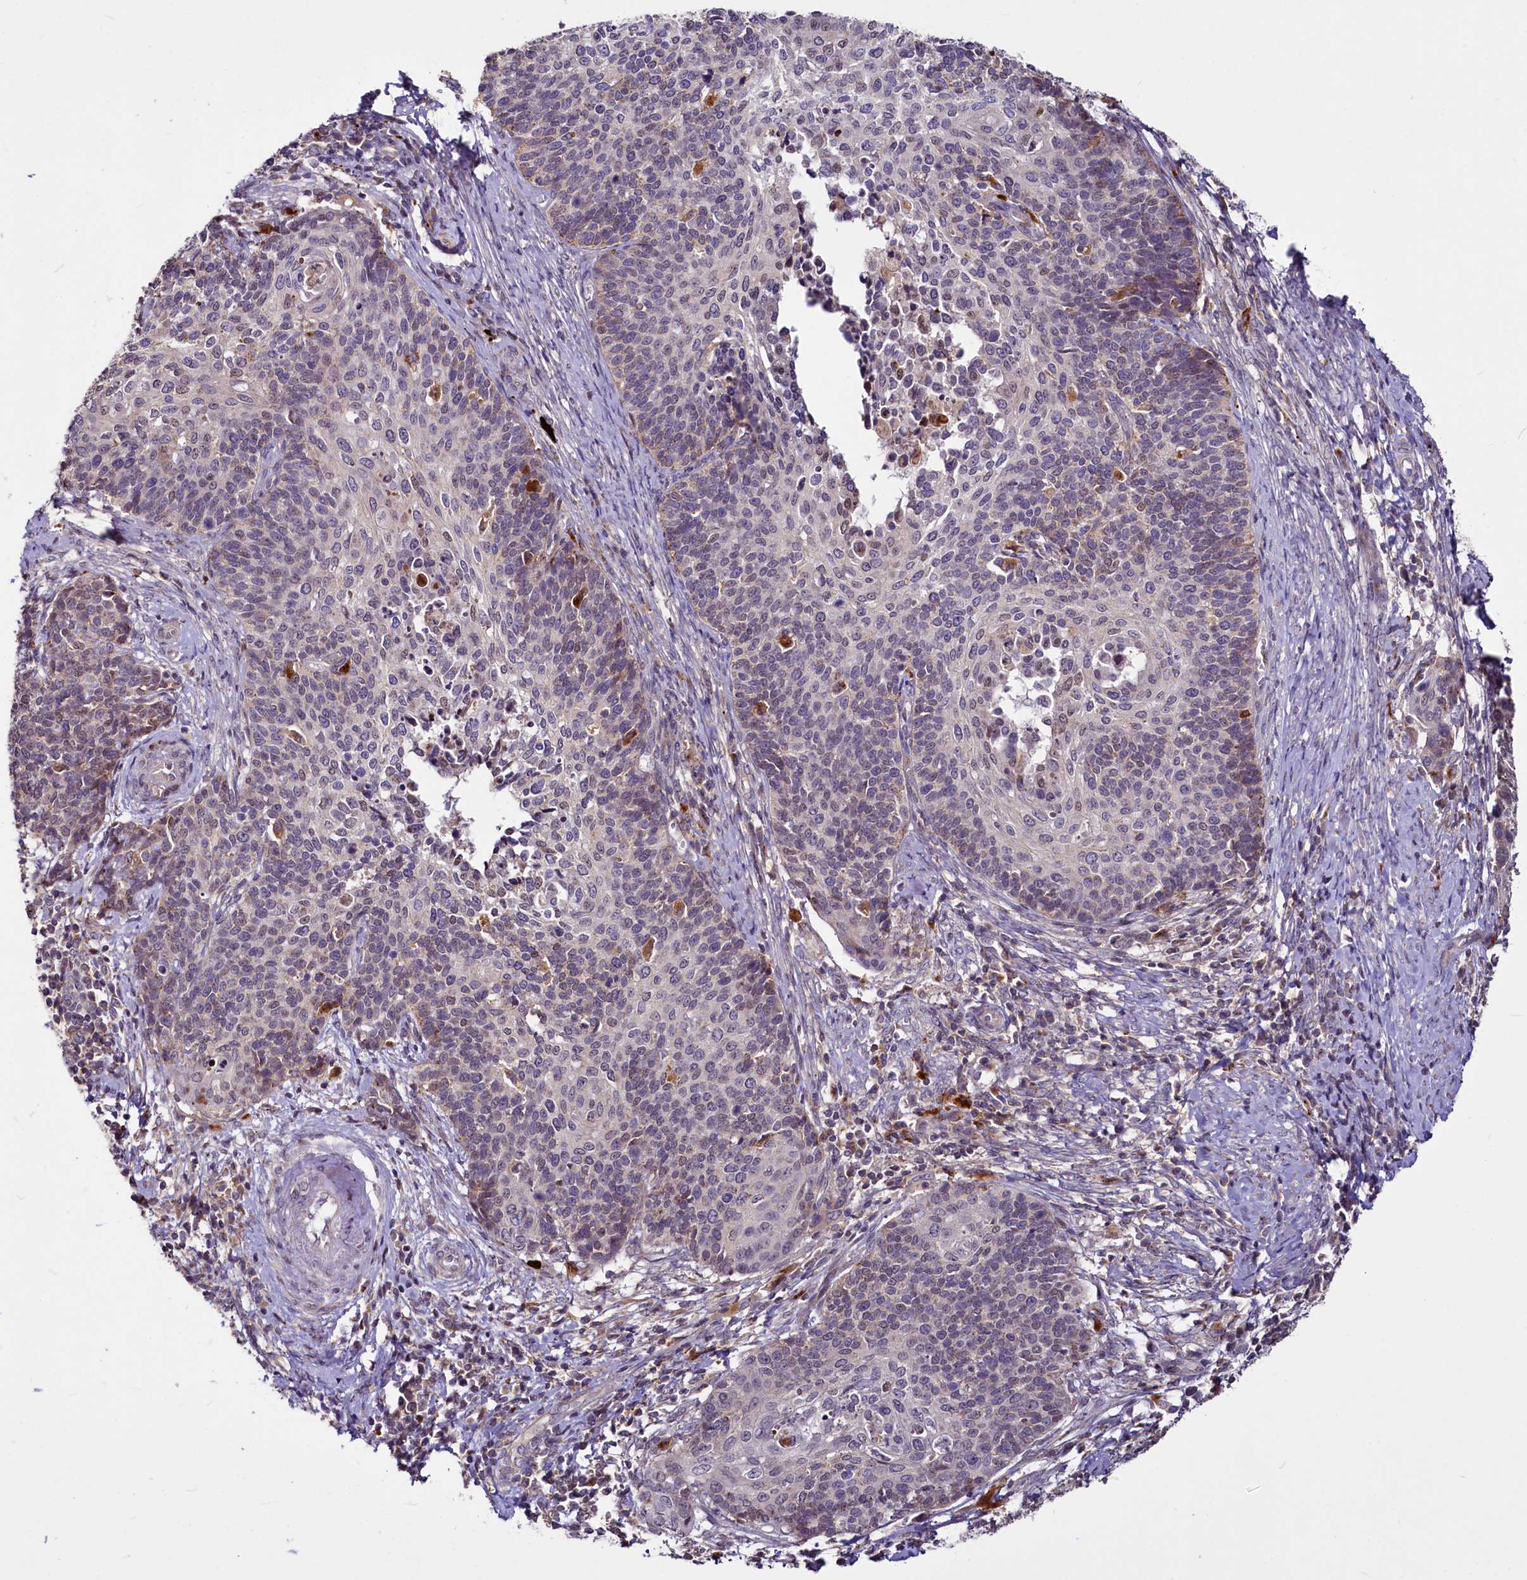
{"staining": {"intensity": "negative", "quantity": "none", "location": "none"}, "tissue": "cervical cancer", "cell_type": "Tumor cells", "image_type": "cancer", "snomed": [{"axis": "morphology", "description": "Squamous cell carcinoma, NOS"}, {"axis": "topography", "description": "Cervix"}], "caption": "Immunohistochemistry (IHC) histopathology image of neoplastic tissue: squamous cell carcinoma (cervical) stained with DAB (3,3'-diaminobenzidine) demonstrates no significant protein expression in tumor cells. (DAB (3,3'-diaminobenzidine) immunohistochemistry (IHC), high magnification).", "gene": "C11orf86", "patient": {"sex": "female", "age": 39}}